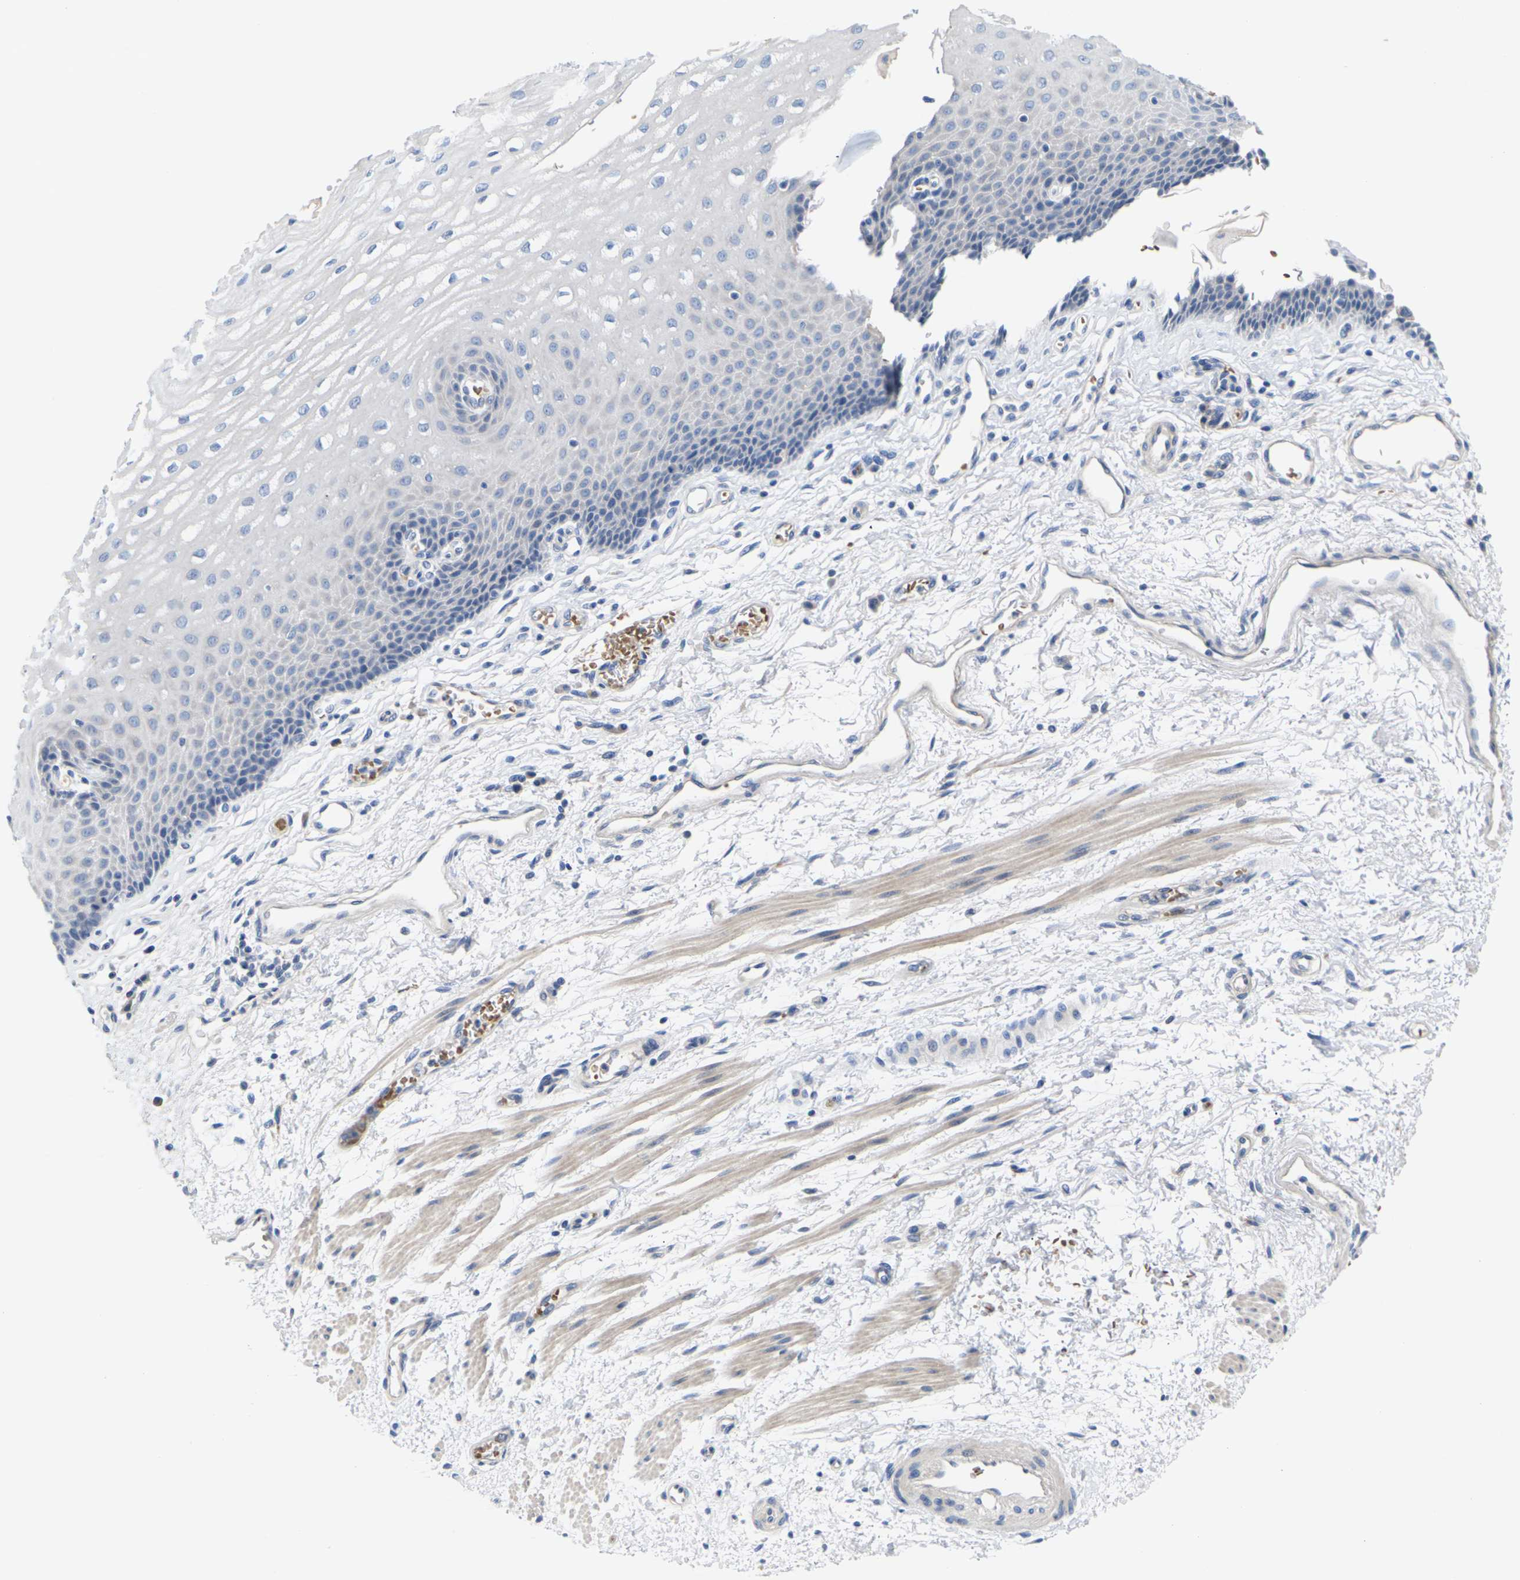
{"staining": {"intensity": "negative", "quantity": "none", "location": "none"}, "tissue": "esophagus", "cell_type": "Squamous epithelial cells", "image_type": "normal", "snomed": [{"axis": "morphology", "description": "Normal tissue, NOS"}, {"axis": "topography", "description": "Esophagus"}], "caption": "Protein analysis of normal esophagus displays no significant positivity in squamous epithelial cells. The staining is performed using DAB (3,3'-diaminobenzidine) brown chromogen with nuclei counter-stained in using hematoxylin.", "gene": "TMCO4", "patient": {"sex": "male", "age": 54}}